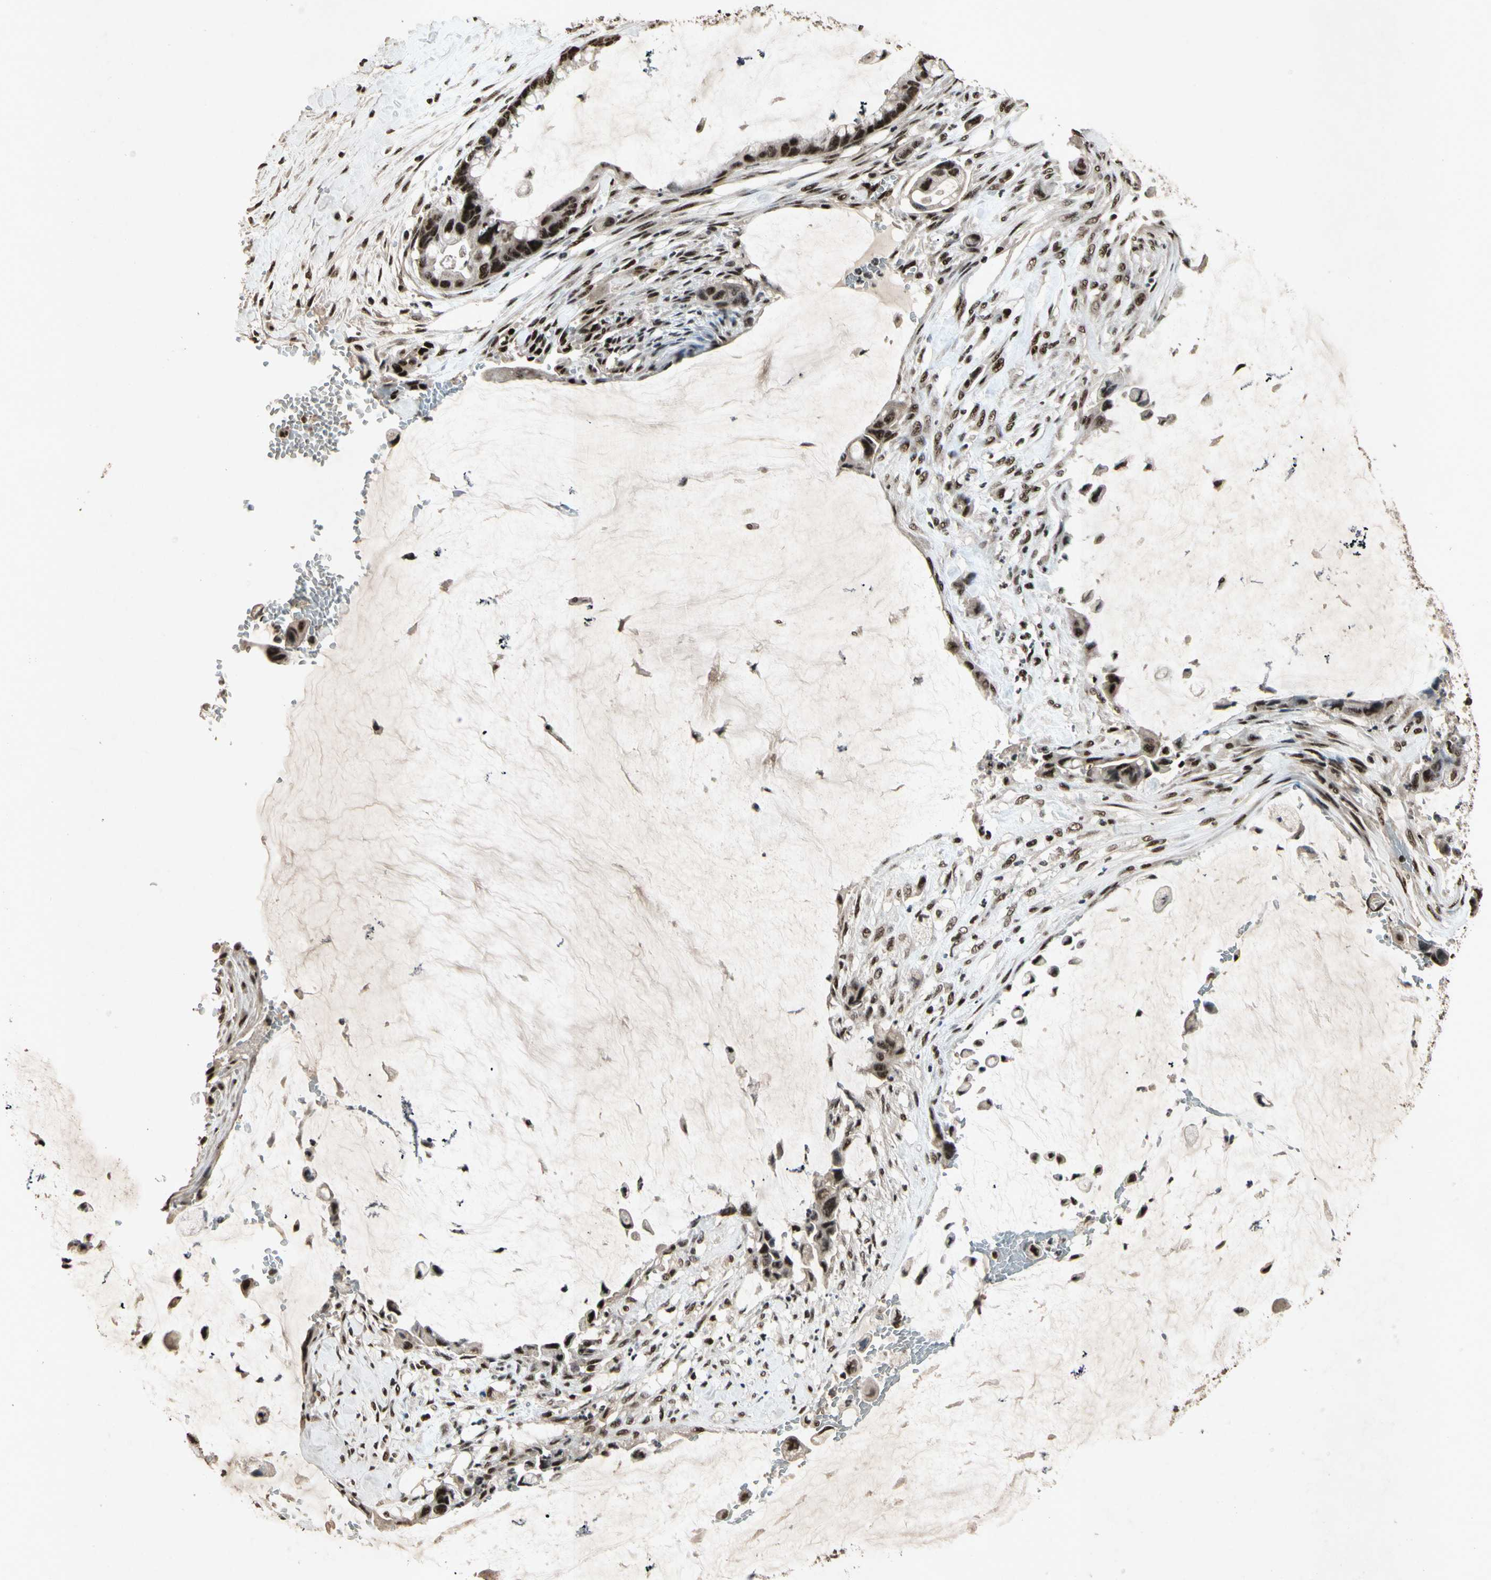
{"staining": {"intensity": "strong", "quantity": ">75%", "location": "nuclear"}, "tissue": "pancreatic cancer", "cell_type": "Tumor cells", "image_type": "cancer", "snomed": [{"axis": "morphology", "description": "Adenocarcinoma, NOS"}, {"axis": "topography", "description": "Pancreas"}], "caption": "IHC (DAB) staining of human pancreatic adenocarcinoma reveals strong nuclear protein positivity in approximately >75% of tumor cells.", "gene": "TBX2", "patient": {"sex": "male", "age": 41}}